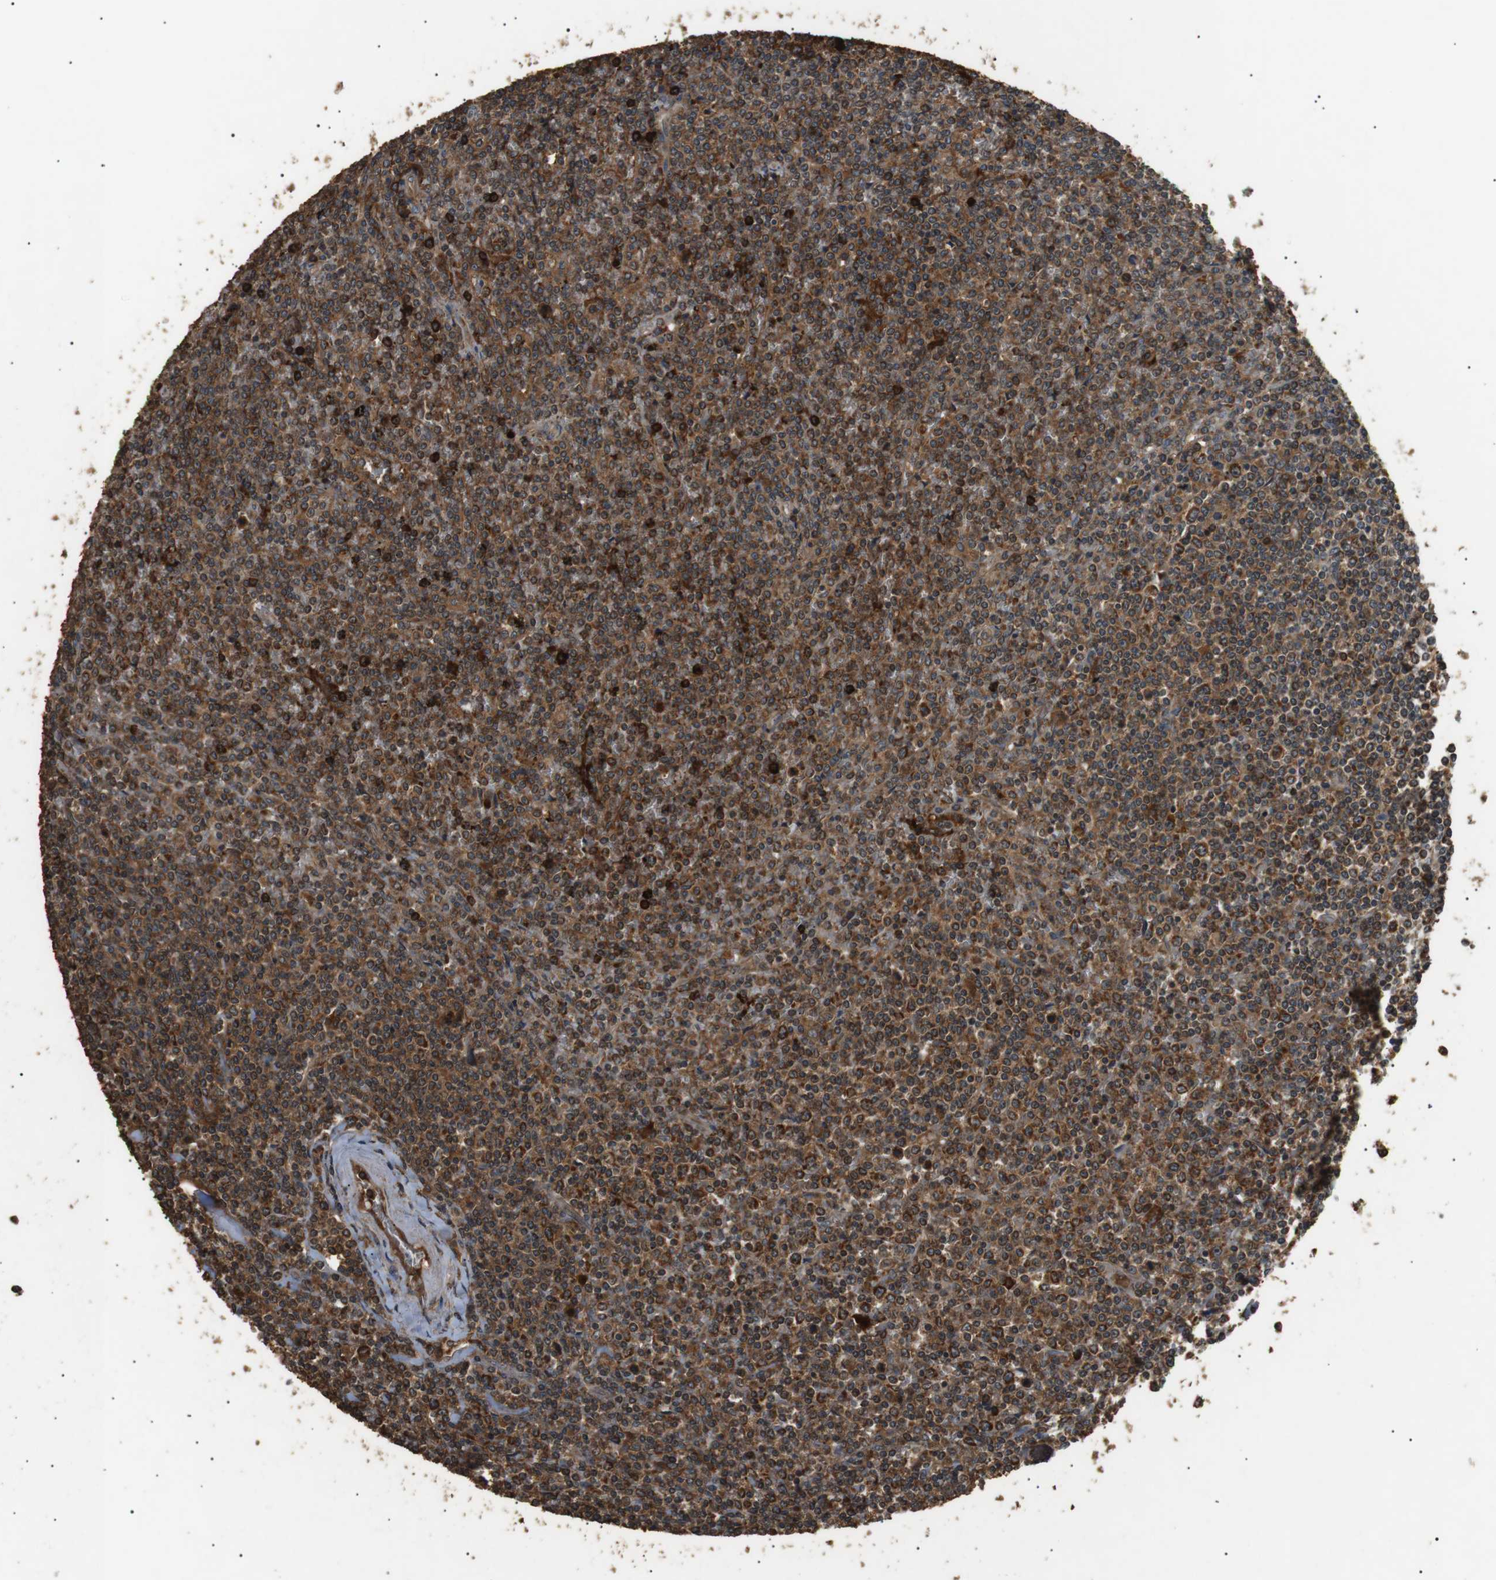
{"staining": {"intensity": "strong", "quantity": ">75%", "location": "cytoplasmic/membranous"}, "tissue": "lymphoma", "cell_type": "Tumor cells", "image_type": "cancer", "snomed": [{"axis": "morphology", "description": "Malignant lymphoma, non-Hodgkin's type, Low grade"}, {"axis": "topography", "description": "Spleen"}], "caption": "IHC photomicrograph of neoplastic tissue: human lymphoma stained using immunohistochemistry displays high levels of strong protein expression localized specifically in the cytoplasmic/membranous of tumor cells, appearing as a cytoplasmic/membranous brown color.", "gene": "TBC1D15", "patient": {"sex": "female", "age": 19}}